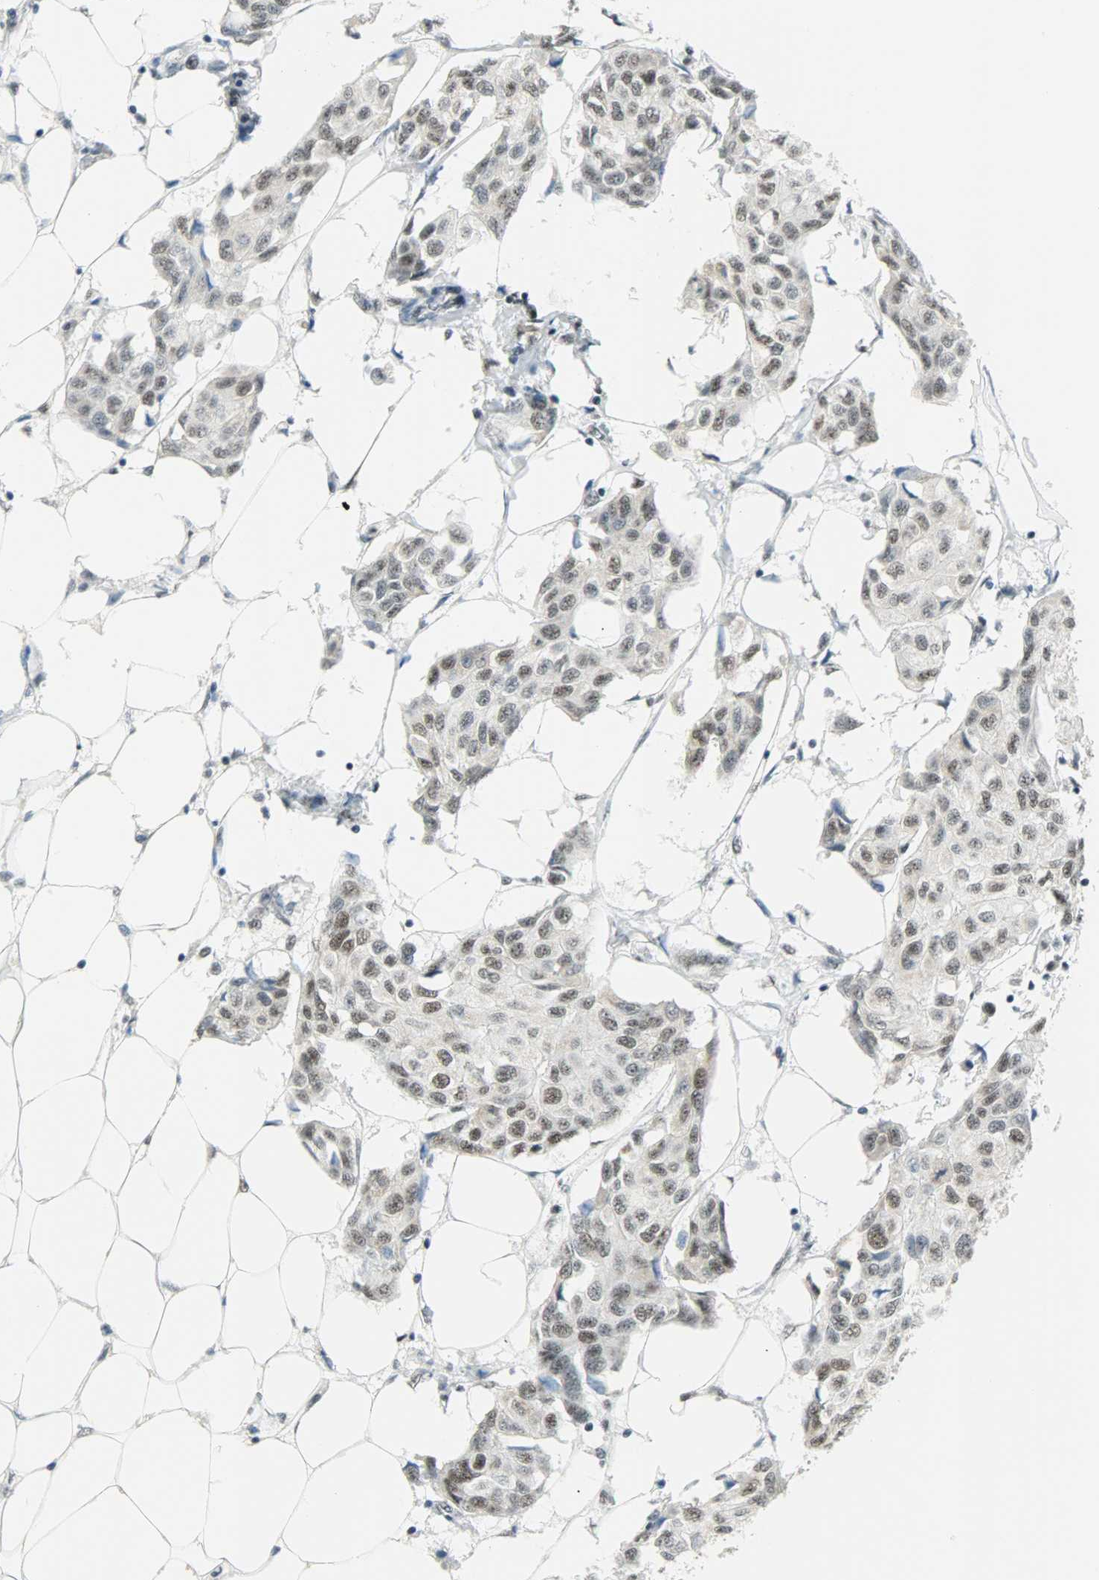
{"staining": {"intensity": "moderate", "quantity": ">75%", "location": "nuclear"}, "tissue": "breast cancer", "cell_type": "Tumor cells", "image_type": "cancer", "snomed": [{"axis": "morphology", "description": "Duct carcinoma"}, {"axis": "topography", "description": "Breast"}], "caption": "Immunohistochemistry (IHC) of breast cancer demonstrates medium levels of moderate nuclear staining in approximately >75% of tumor cells.", "gene": "SUGP1", "patient": {"sex": "female", "age": 80}}